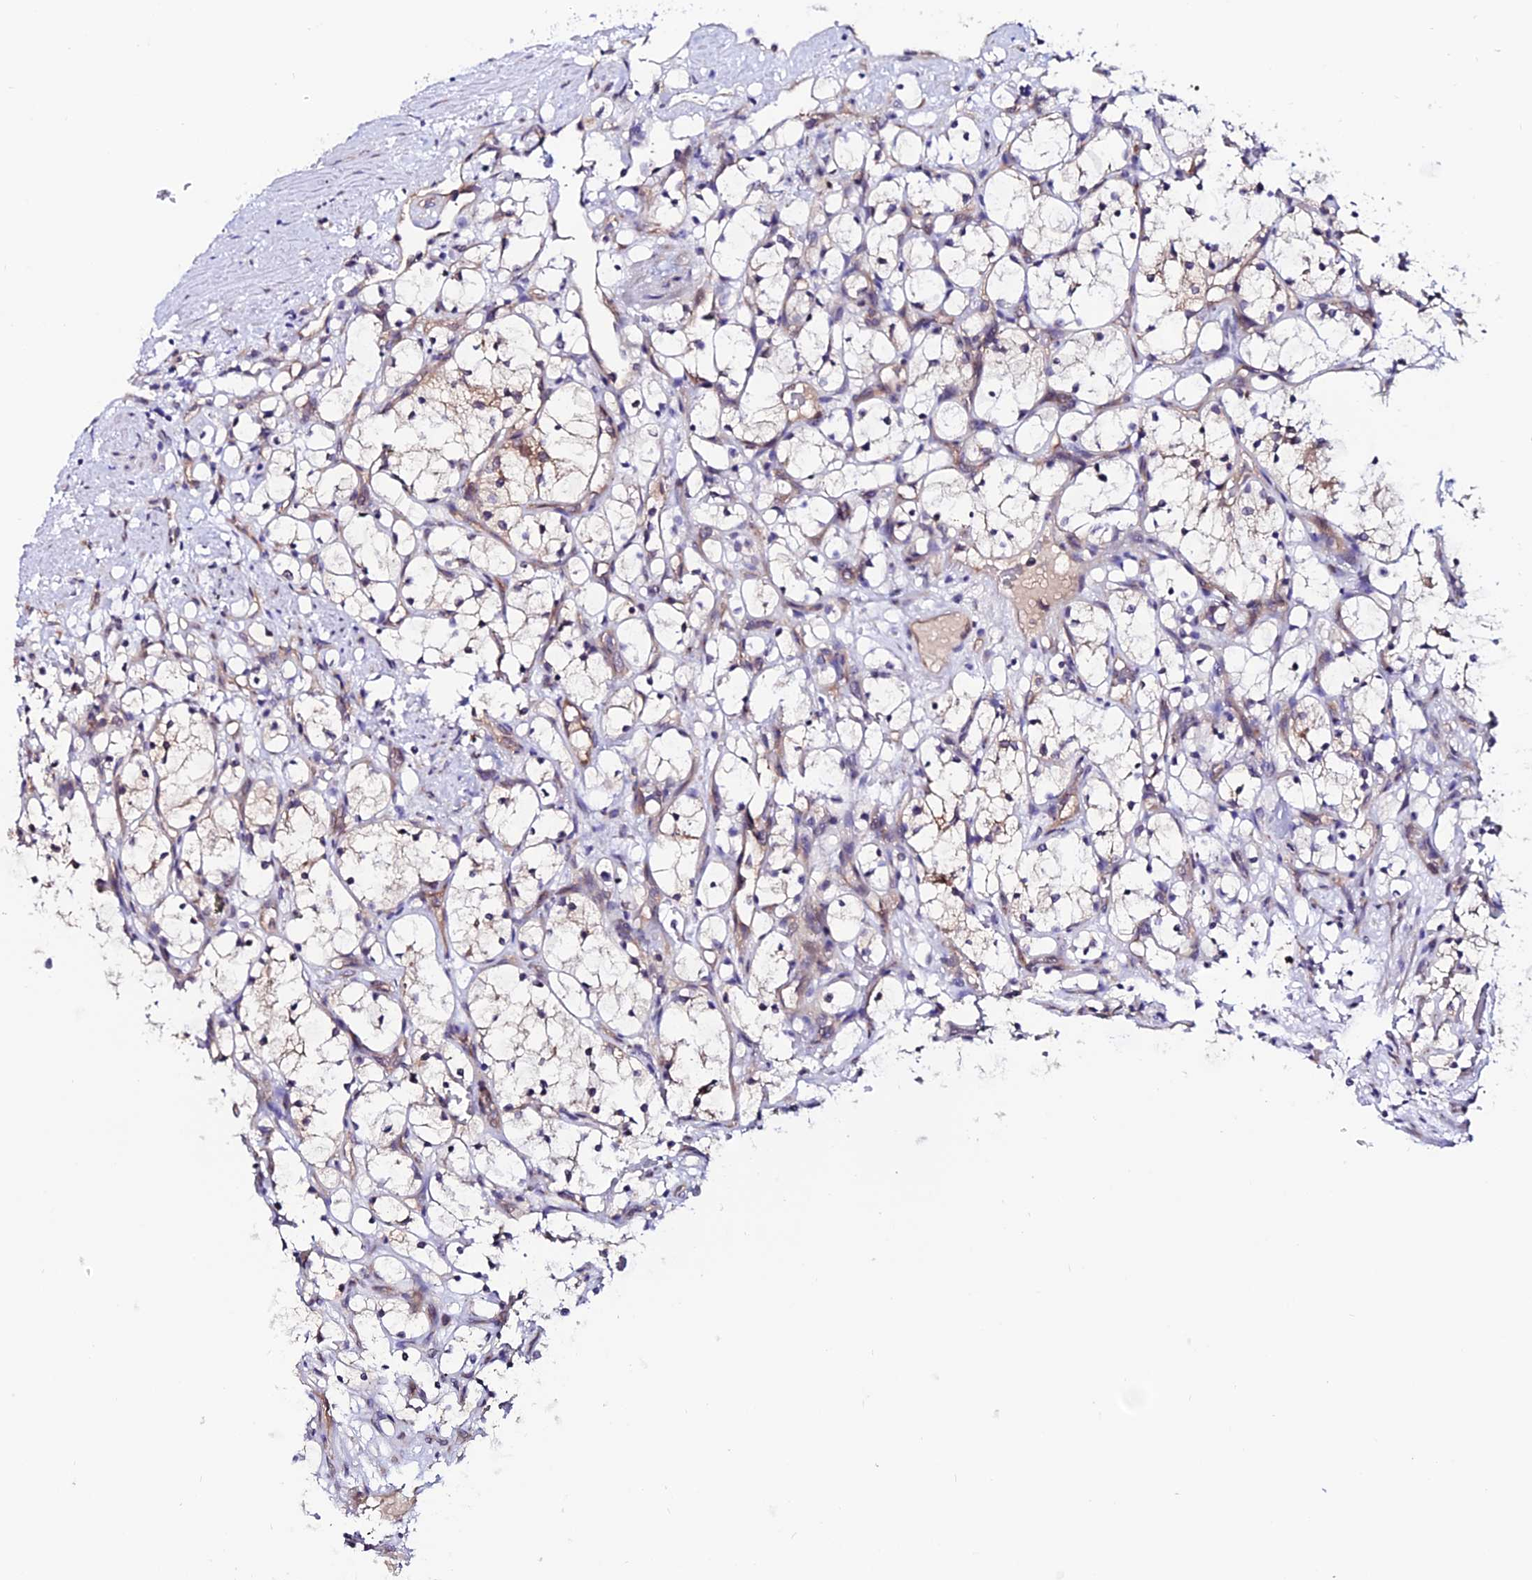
{"staining": {"intensity": "weak", "quantity": "<25%", "location": "cytoplasmic/membranous"}, "tissue": "renal cancer", "cell_type": "Tumor cells", "image_type": "cancer", "snomed": [{"axis": "morphology", "description": "Adenocarcinoma, NOS"}, {"axis": "topography", "description": "Kidney"}], "caption": "Tumor cells are negative for brown protein staining in adenocarcinoma (renal).", "gene": "FZD8", "patient": {"sex": "female", "age": 69}}